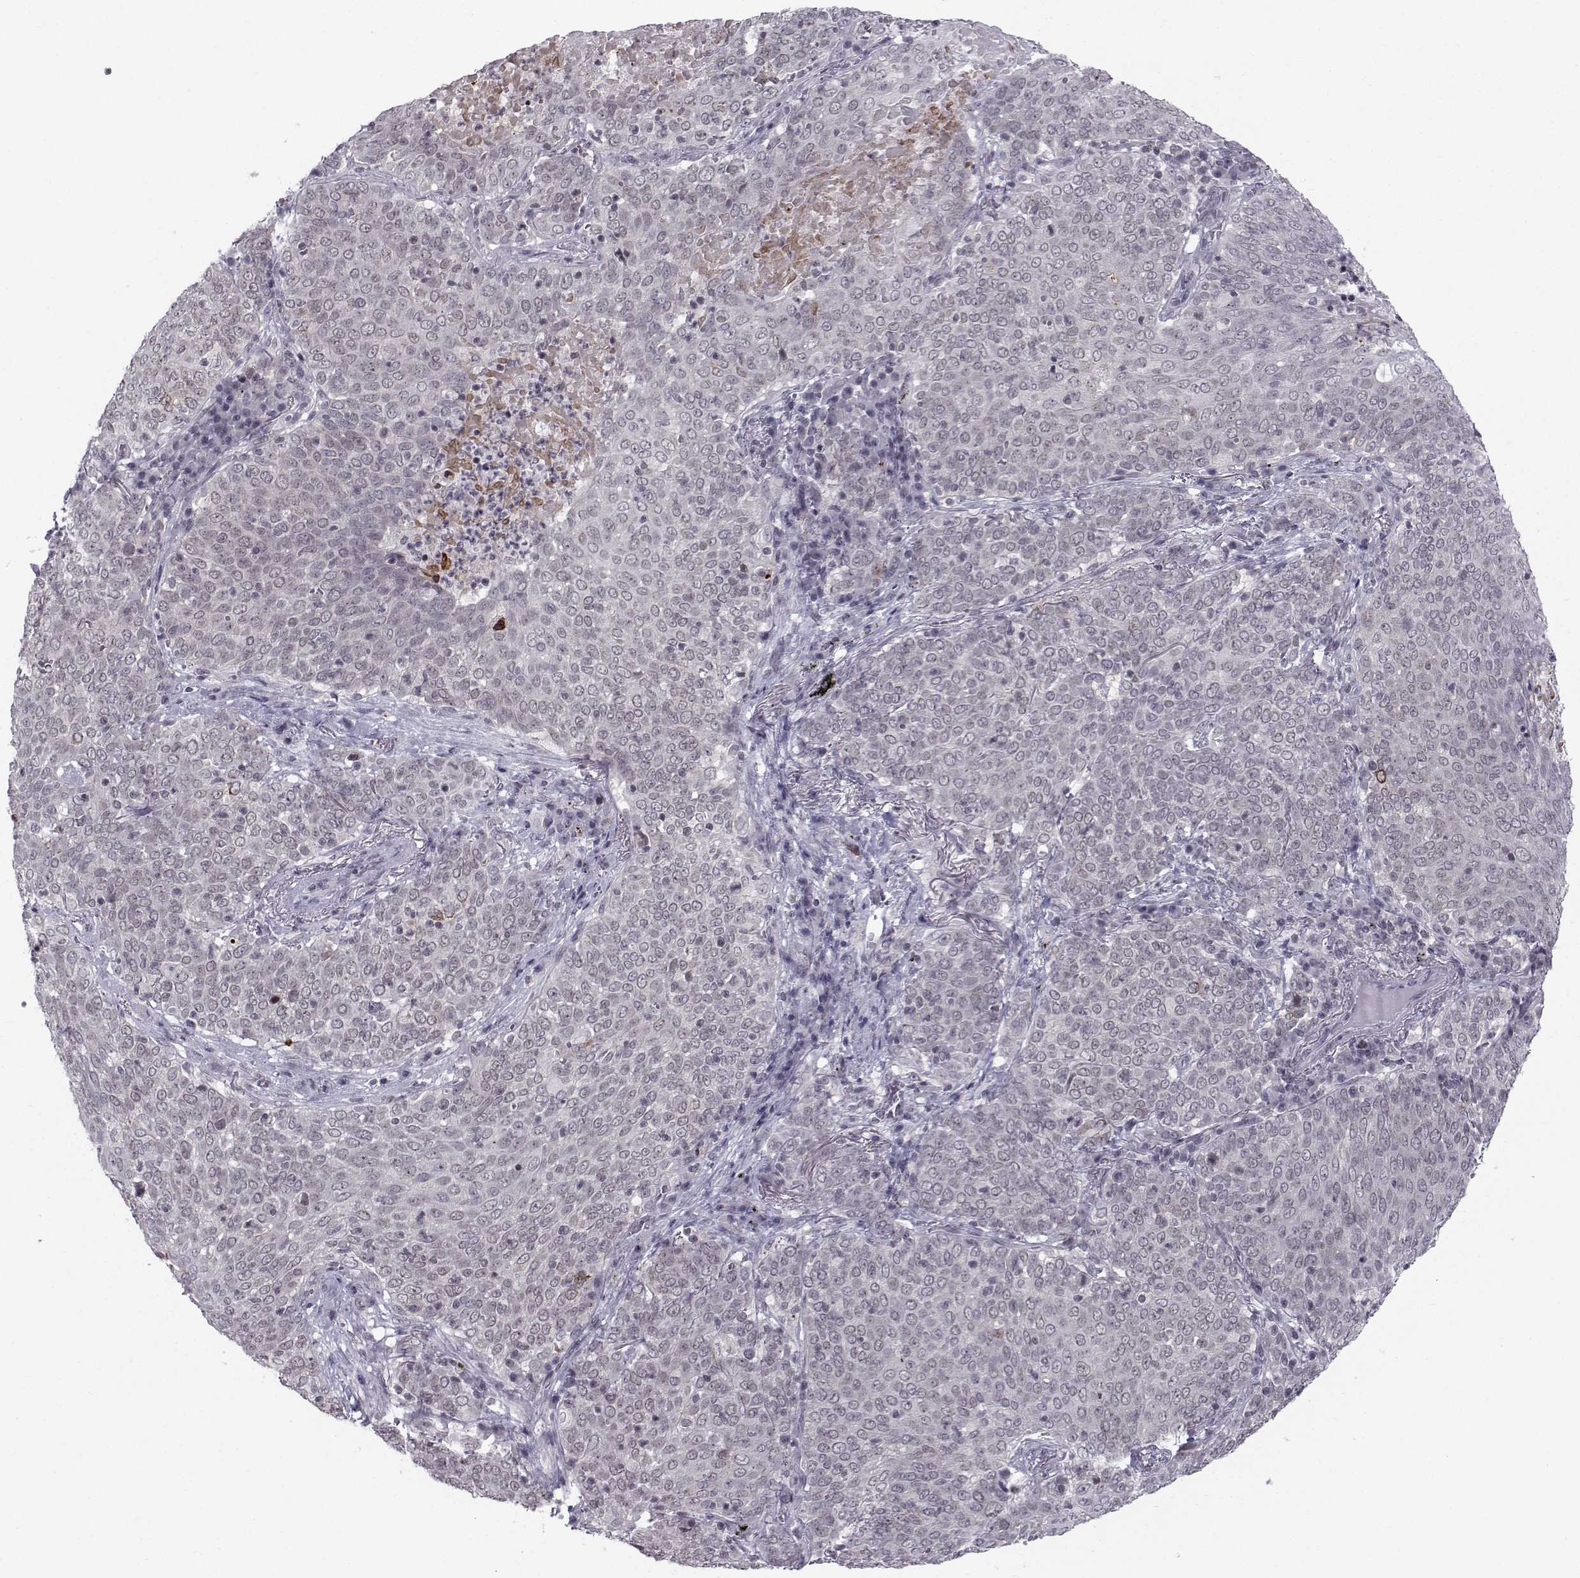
{"staining": {"intensity": "negative", "quantity": "none", "location": "none"}, "tissue": "lung cancer", "cell_type": "Tumor cells", "image_type": "cancer", "snomed": [{"axis": "morphology", "description": "Squamous cell carcinoma, NOS"}, {"axis": "topography", "description": "Lung"}], "caption": "A high-resolution histopathology image shows immunohistochemistry (IHC) staining of lung squamous cell carcinoma, which displays no significant expression in tumor cells.", "gene": "MARCHF4", "patient": {"sex": "male", "age": 82}}